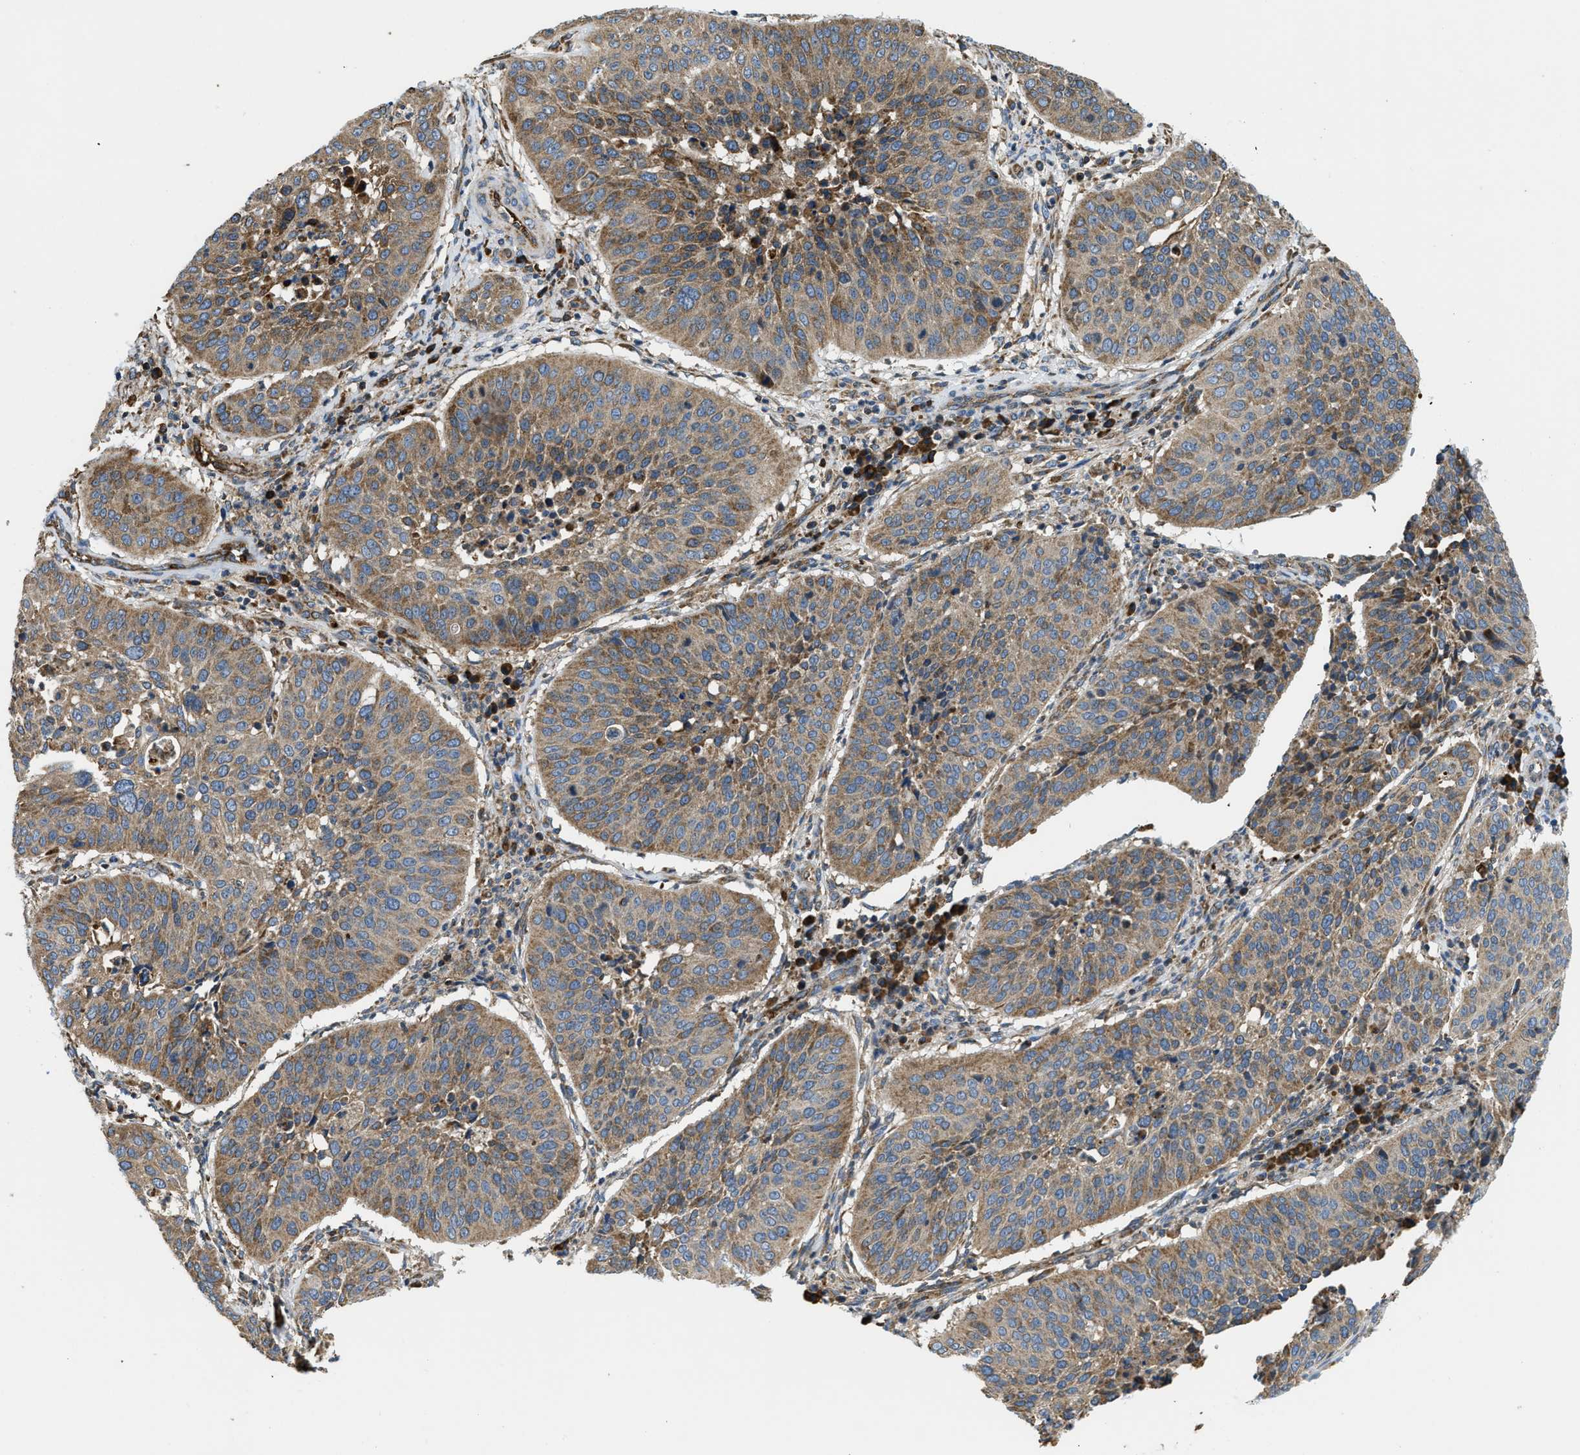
{"staining": {"intensity": "moderate", "quantity": ">75%", "location": "cytoplasmic/membranous"}, "tissue": "cervical cancer", "cell_type": "Tumor cells", "image_type": "cancer", "snomed": [{"axis": "morphology", "description": "Normal tissue, NOS"}, {"axis": "morphology", "description": "Squamous cell carcinoma, NOS"}, {"axis": "topography", "description": "Cervix"}], "caption": "Immunohistochemical staining of cervical cancer exhibits medium levels of moderate cytoplasmic/membranous positivity in approximately >75% of tumor cells. Nuclei are stained in blue.", "gene": "CSPG4", "patient": {"sex": "female", "age": 39}}